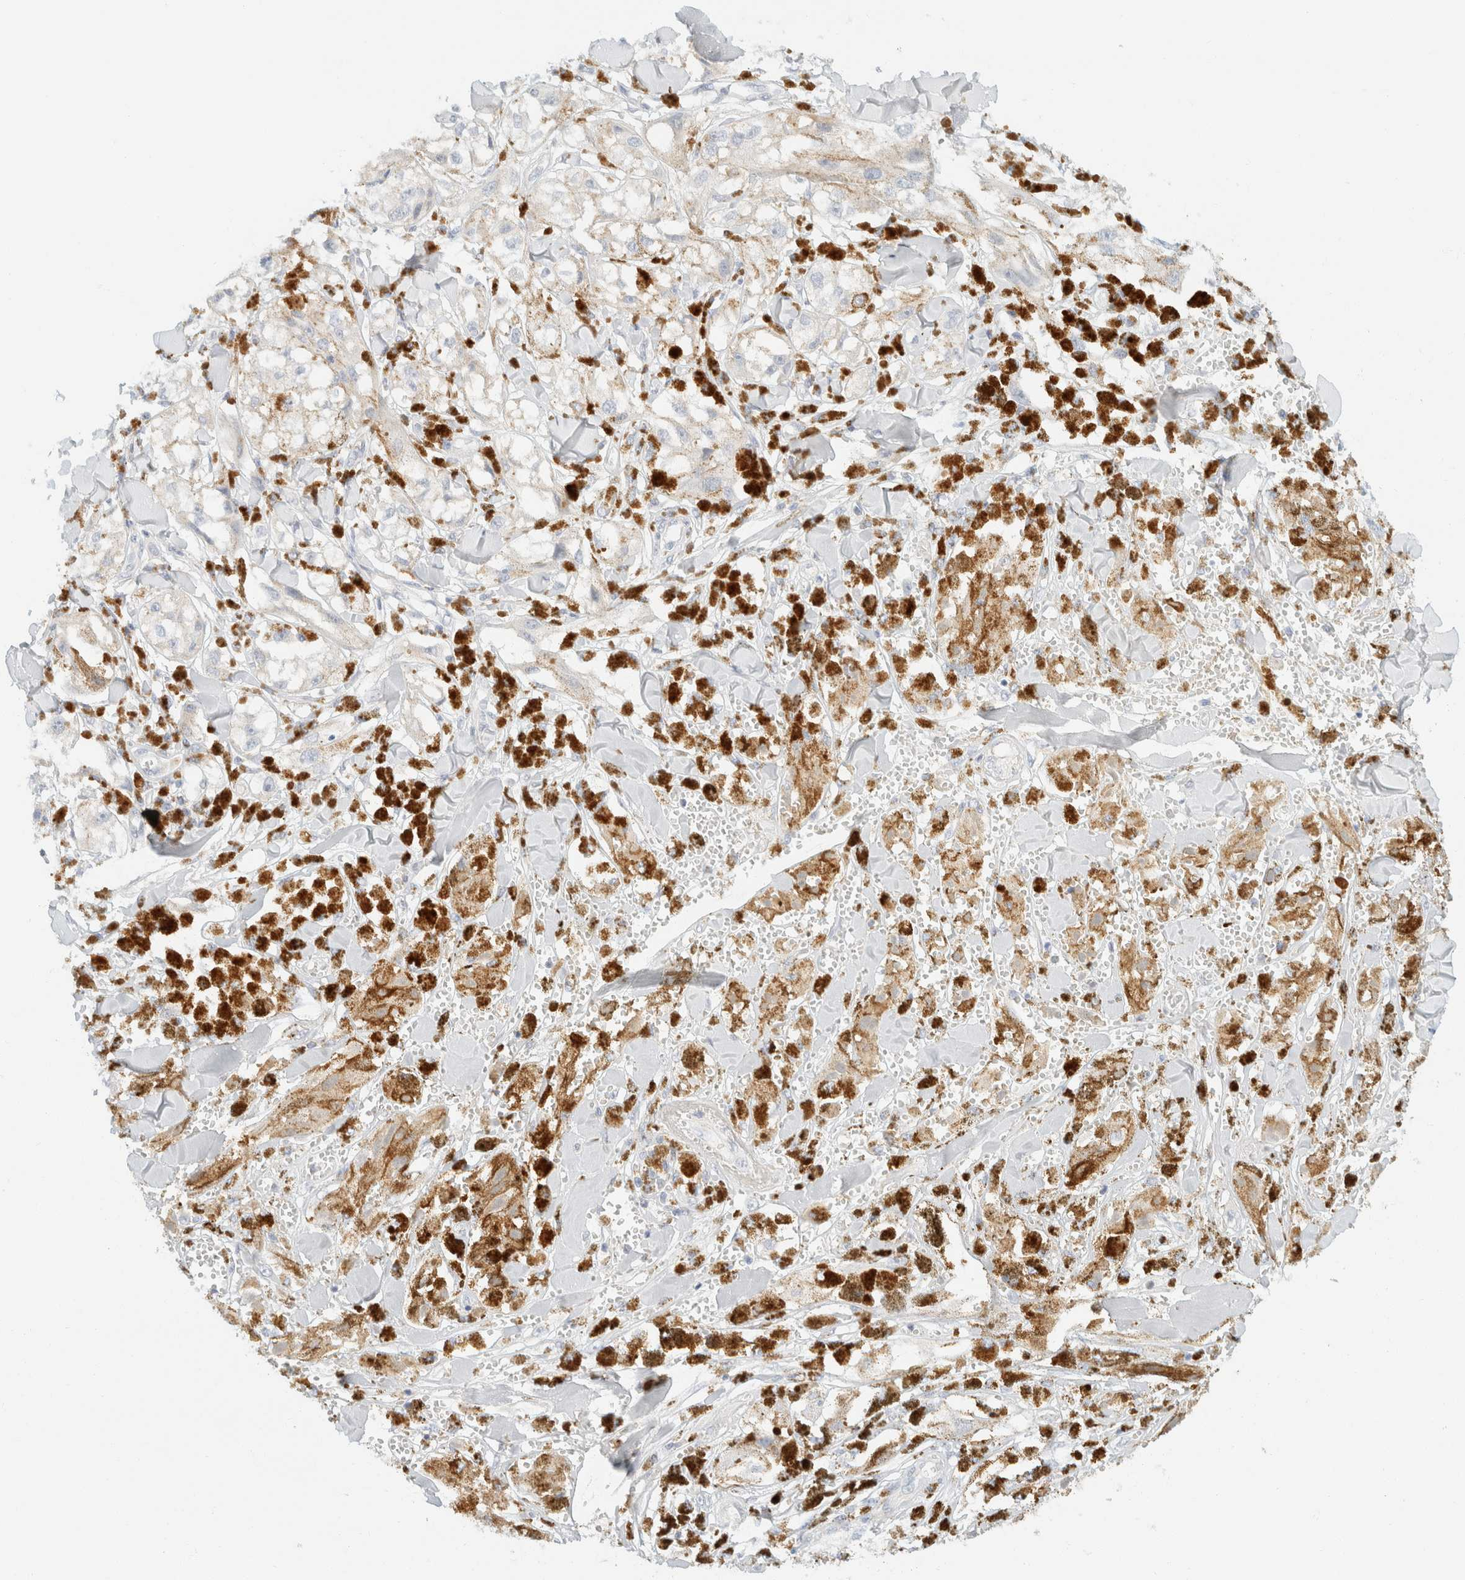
{"staining": {"intensity": "negative", "quantity": "none", "location": "none"}, "tissue": "melanoma", "cell_type": "Tumor cells", "image_type": "cancer", "snomed": [{"axis": "morphology", "description": "Malignant melanoma, NOS"}, {"axis": "topography", "description": "Skin"}], "caption": "The histopathology image displays no staining of tumor cells in malignant melanoma. (Stains: DAB (3,3'-diaminobenzidine) IHC with hematoxylin counter stain, Microscopy: brightfield microscopy at high magnification).", "gene": "SH3GLB2", "patient": {"sex": "male", "age": 88}}